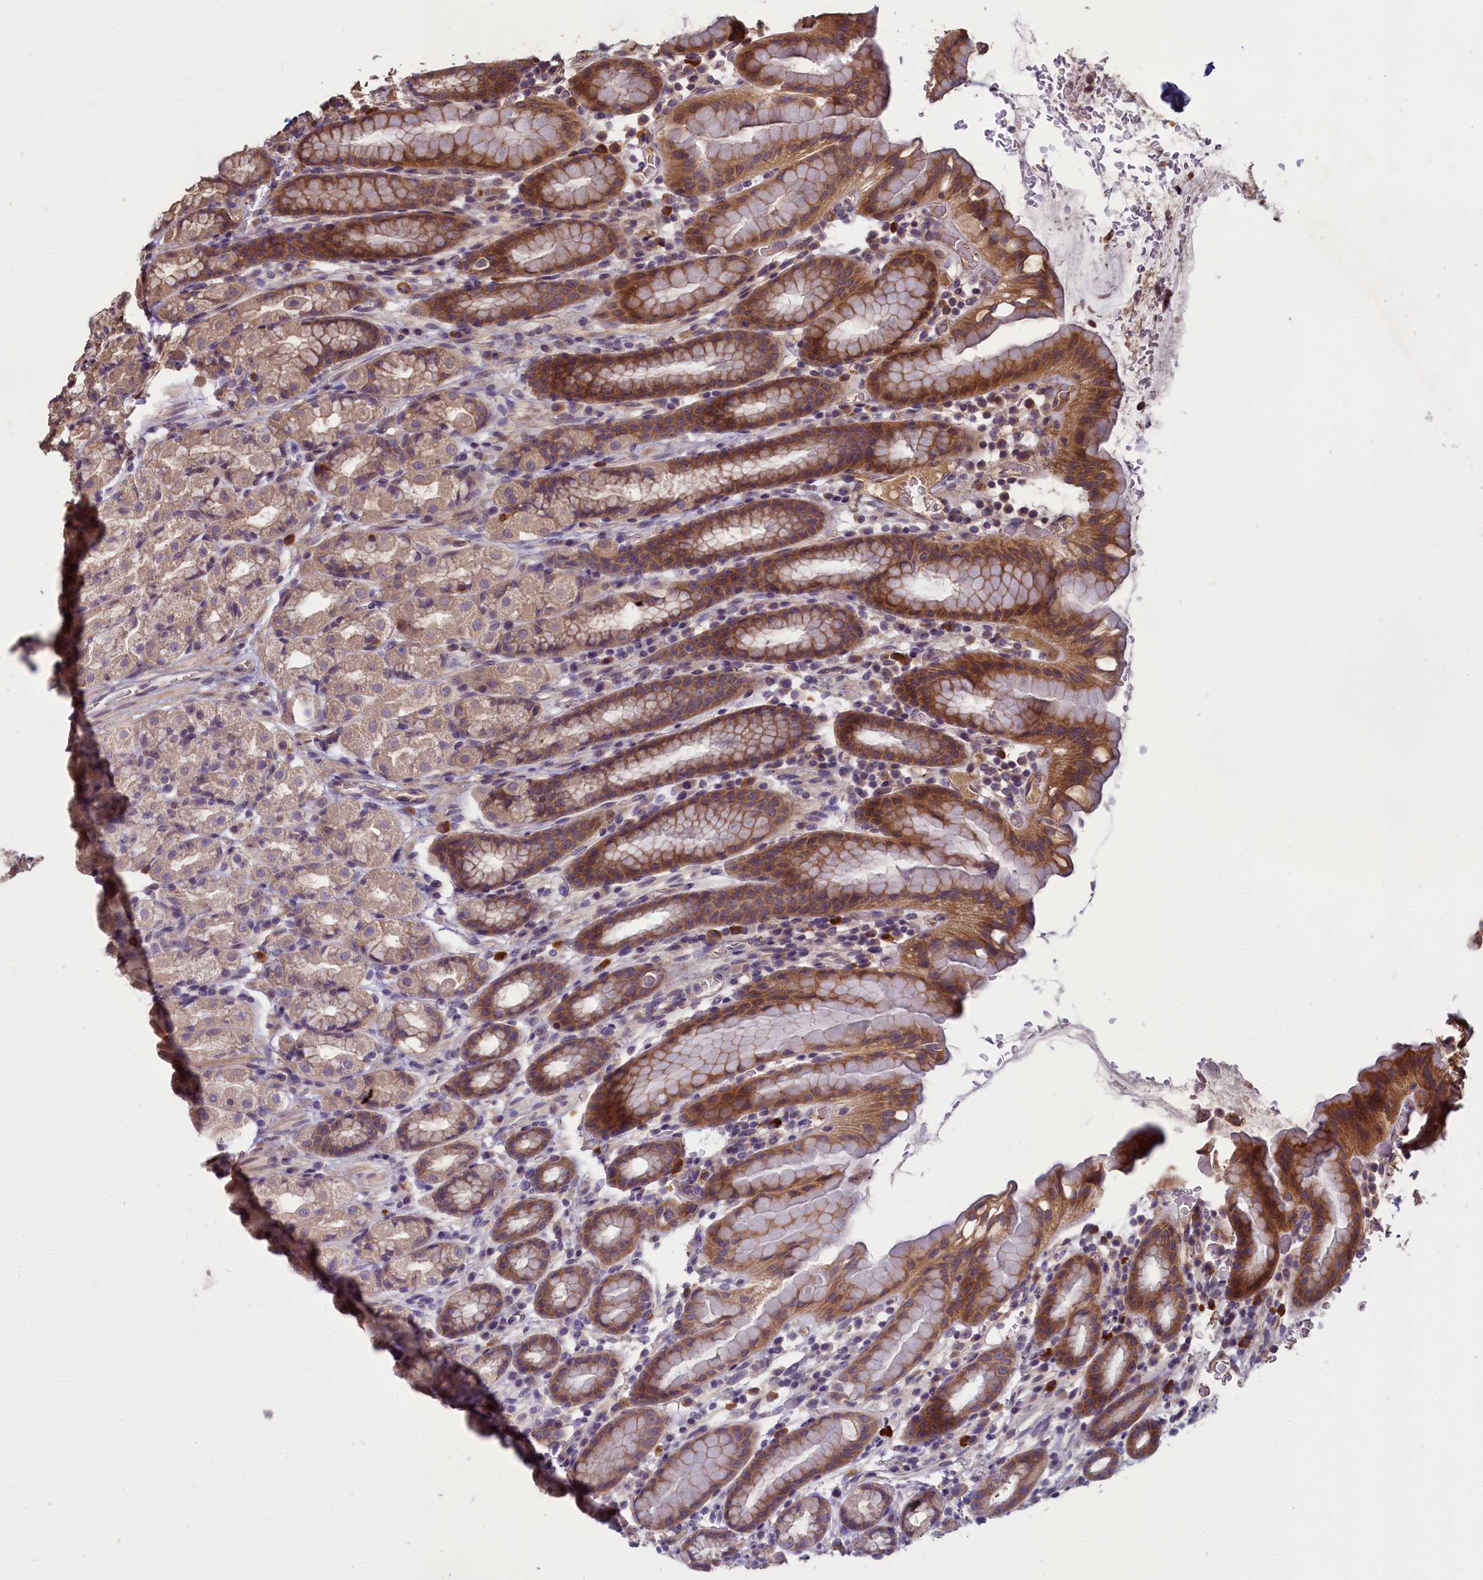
{"staining": {"intensity": "moderate", "quantity": "25%-75%", "location": "cytoplasmic/membranous"}, "tissue": "stomach", "cell_type": "Glandular cells", "image_type": "normal", "snomed": [{"axis": "morphology", "description": "Normal tissue, NOS"}, {"axis": "topography", "description": "Stomach, upper"}, {"axis": "topography", "description": "Stomach, lower"}, {"axis": "topography", "description": "Small intestine"}], "caption": "Protein analysis of benign stomach shows moderate cytoplasmic/membranous staining in about 25%-75% of glandular cells.", "gene": "NUDT6", "patient": {"sex": "male", "age": 68}}